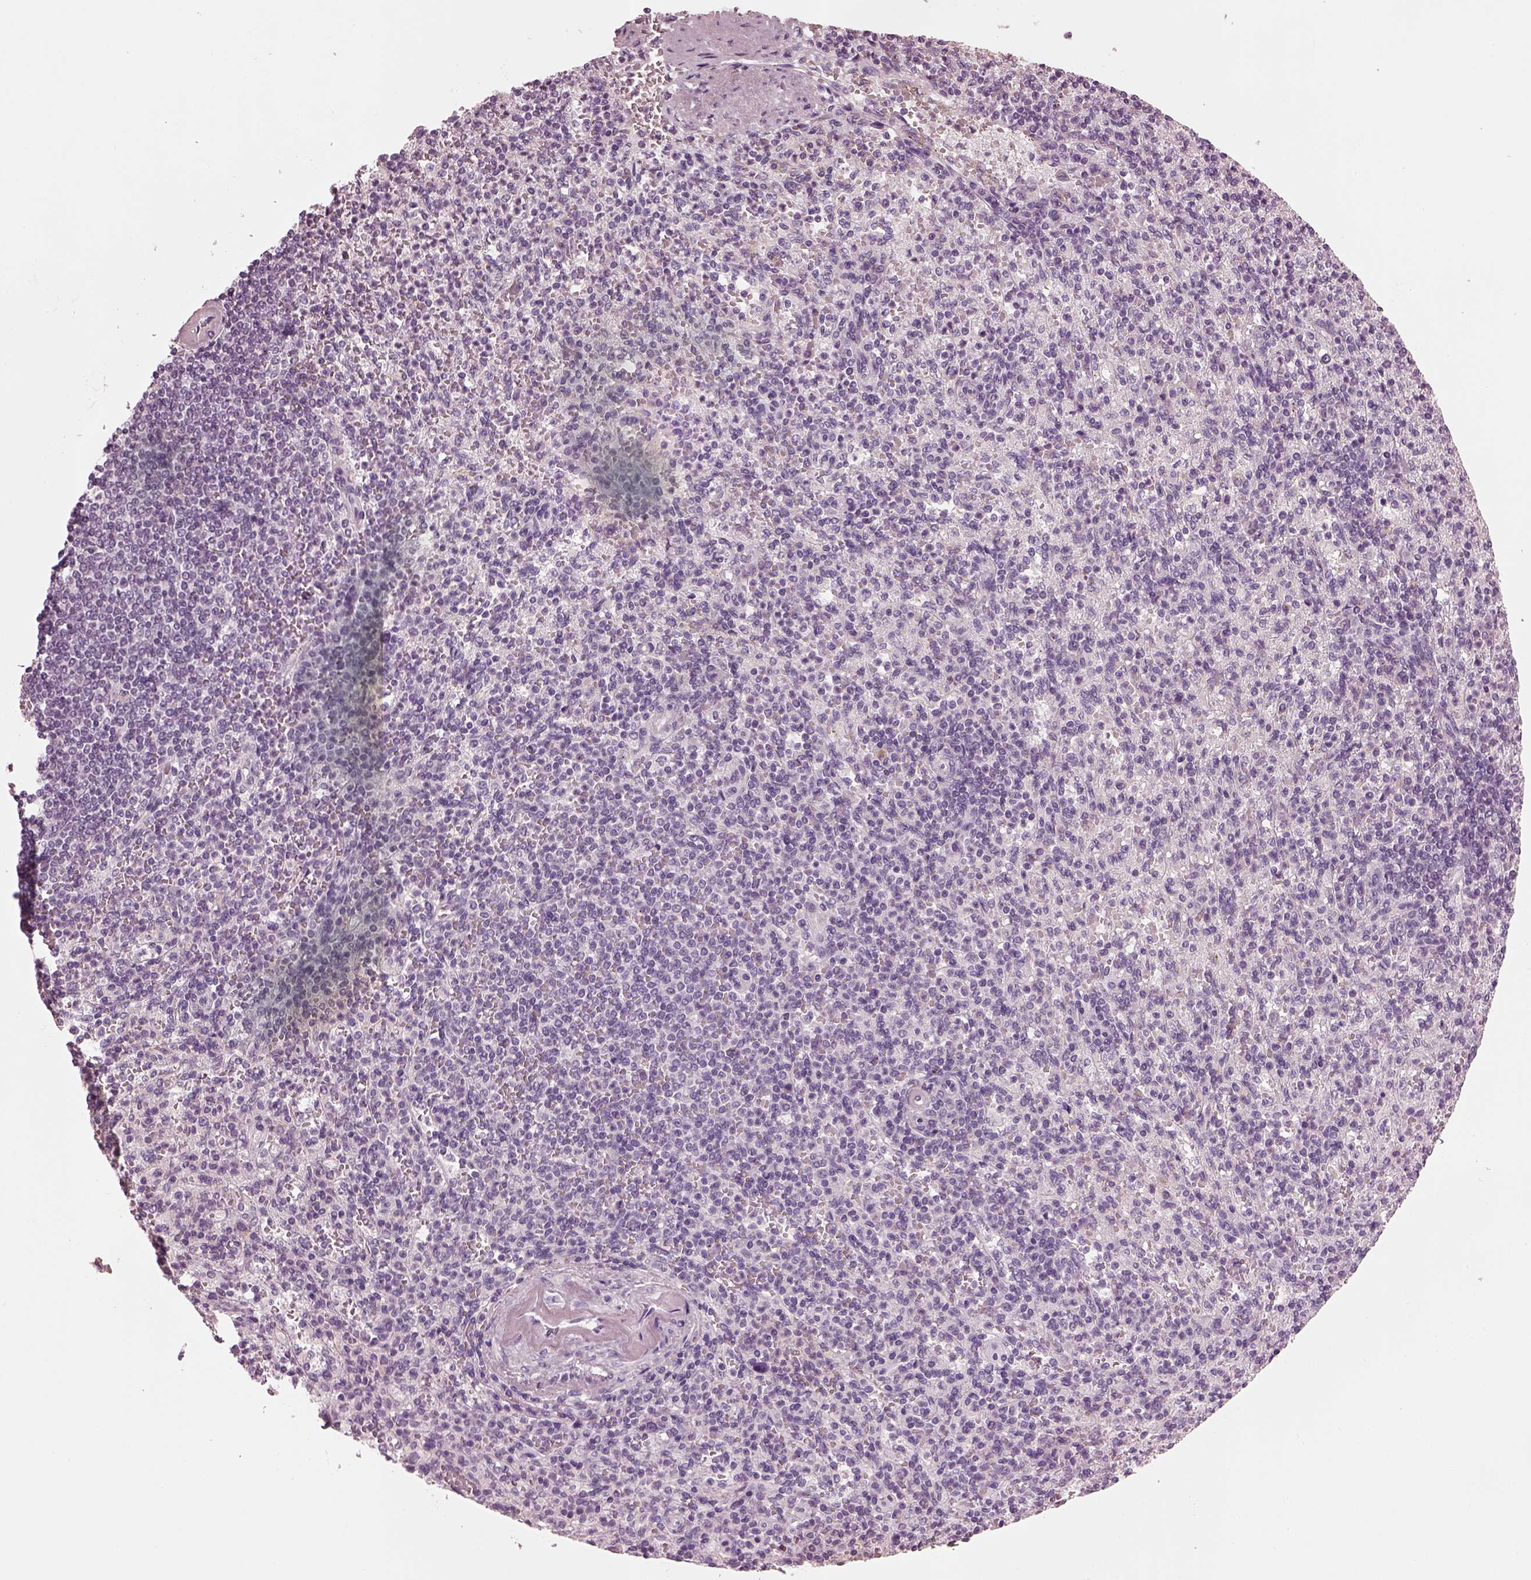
{"staining": {"intensity": "negative", "quantity": "none", "location": "none"}, "tissue": "spleen", "cell_type": "Cells in red pulp", "image_type": "normal", "snomed": [{"axis": "morphology", "description": "Normal tissue, NOS"}, {"axis": "topography", "description": "Spleen"}], "caption": "Cells in red pulp show no significant staining in normal spleen.", "gene": "SLC6A17", "patient": {"sex": "female", "age": 74}}